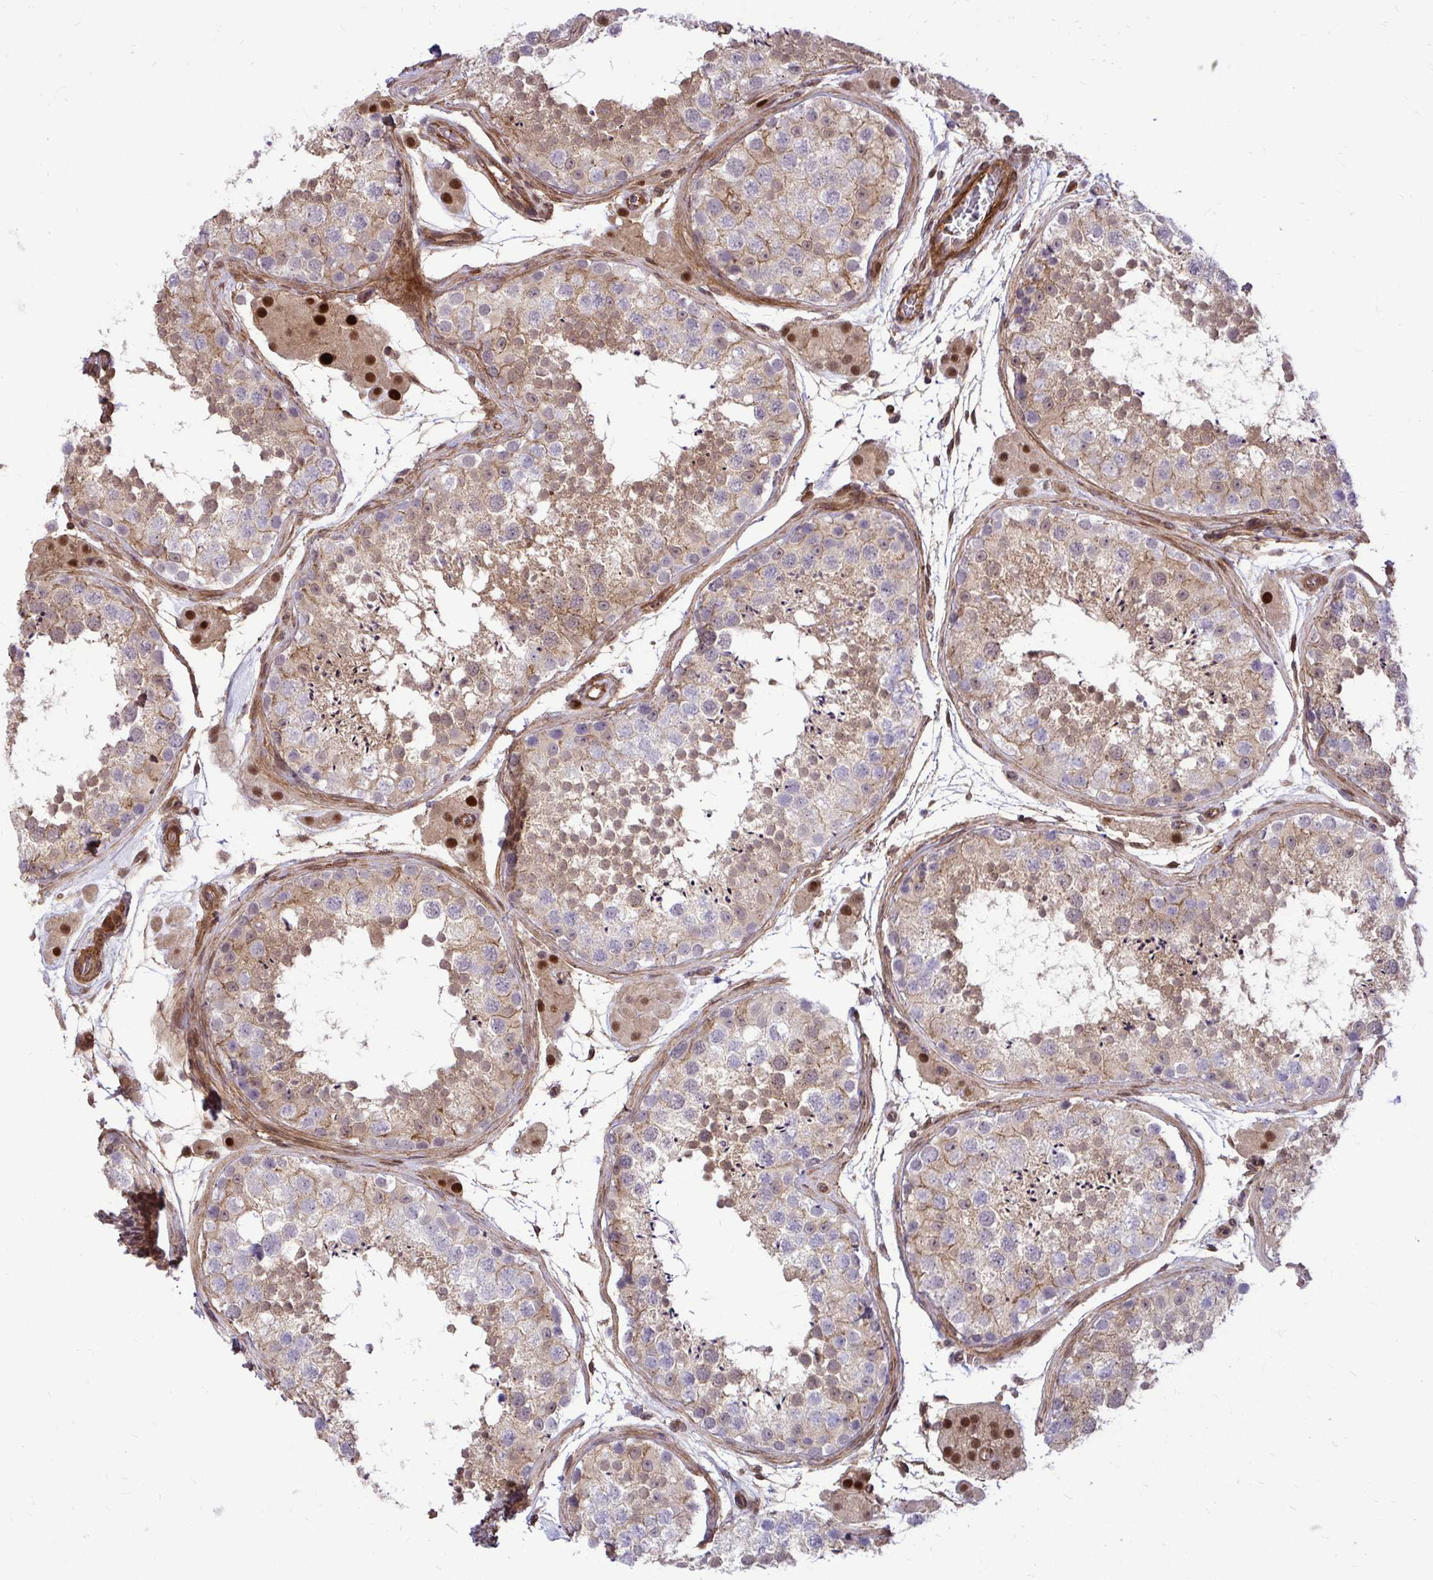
{"staining": {"intensity": "moderate", "quantity": "25%-75%", "location": "cytoplasmic/membranous,nuclear"}, "tissue": "testis", "cell_type": "Cells in seminiferous ducts", "image_type": "normal", "snomed": [{"axis": "morphology", "description": "Normal tissue, NOS"}, {"axis": "topography", "description": "Testis"}], "caption": "Immunohistochemical staining of benign testis demonstrates medium levels of moderate cytoplasmic/membranous,nuclear expression in approximately 25%-75% of cells in seminiferous ducts. The protein is stained brown, and the nuclei are stained in blue (DAB (3,3'-diaminobenzidine) IHC with brightfield microscopy, high magnification).", "gene": "TRIP6", "patient": {"sex": "male", "age": 41}}